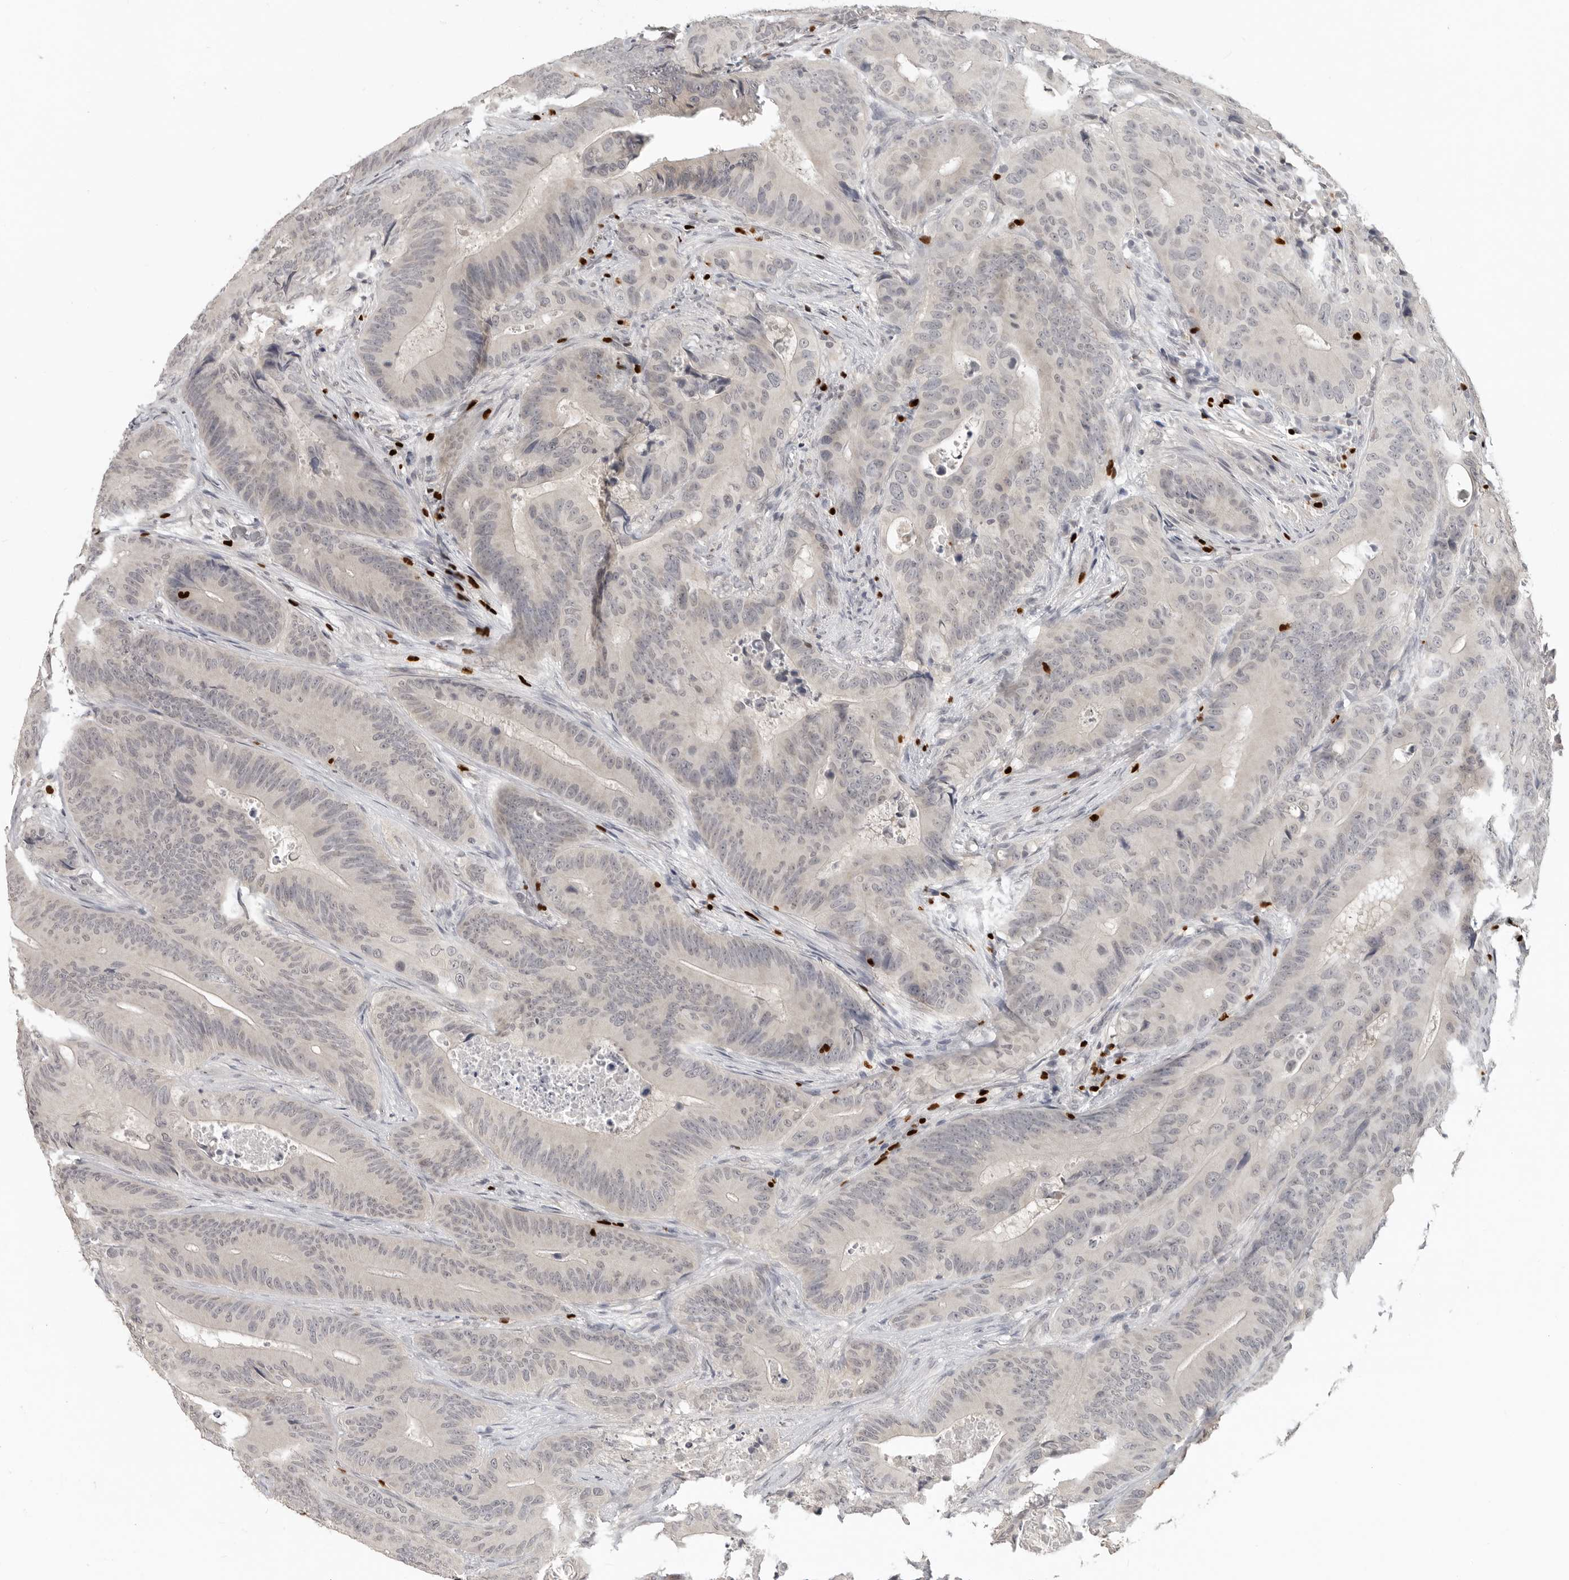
{"staining": {"intensity": "negative", "quantity": "none", "location": "none"}, "tissue": "colorectal cancer", "cell_type": "Tumor cells", "image_type": "cancer", "snomed": [{"axis": "morphology", "description": "Adenocarcinoma, NOS"}, {"axis": "topography", "description": "Colon"}], "caption": "Adenocarcinoma (colorectal) stained for a protein using immunohistochemistry exhibits no expression tumor cells.", "gene": "FOXP3", "patient": {"sex": "male", "age": 83}}